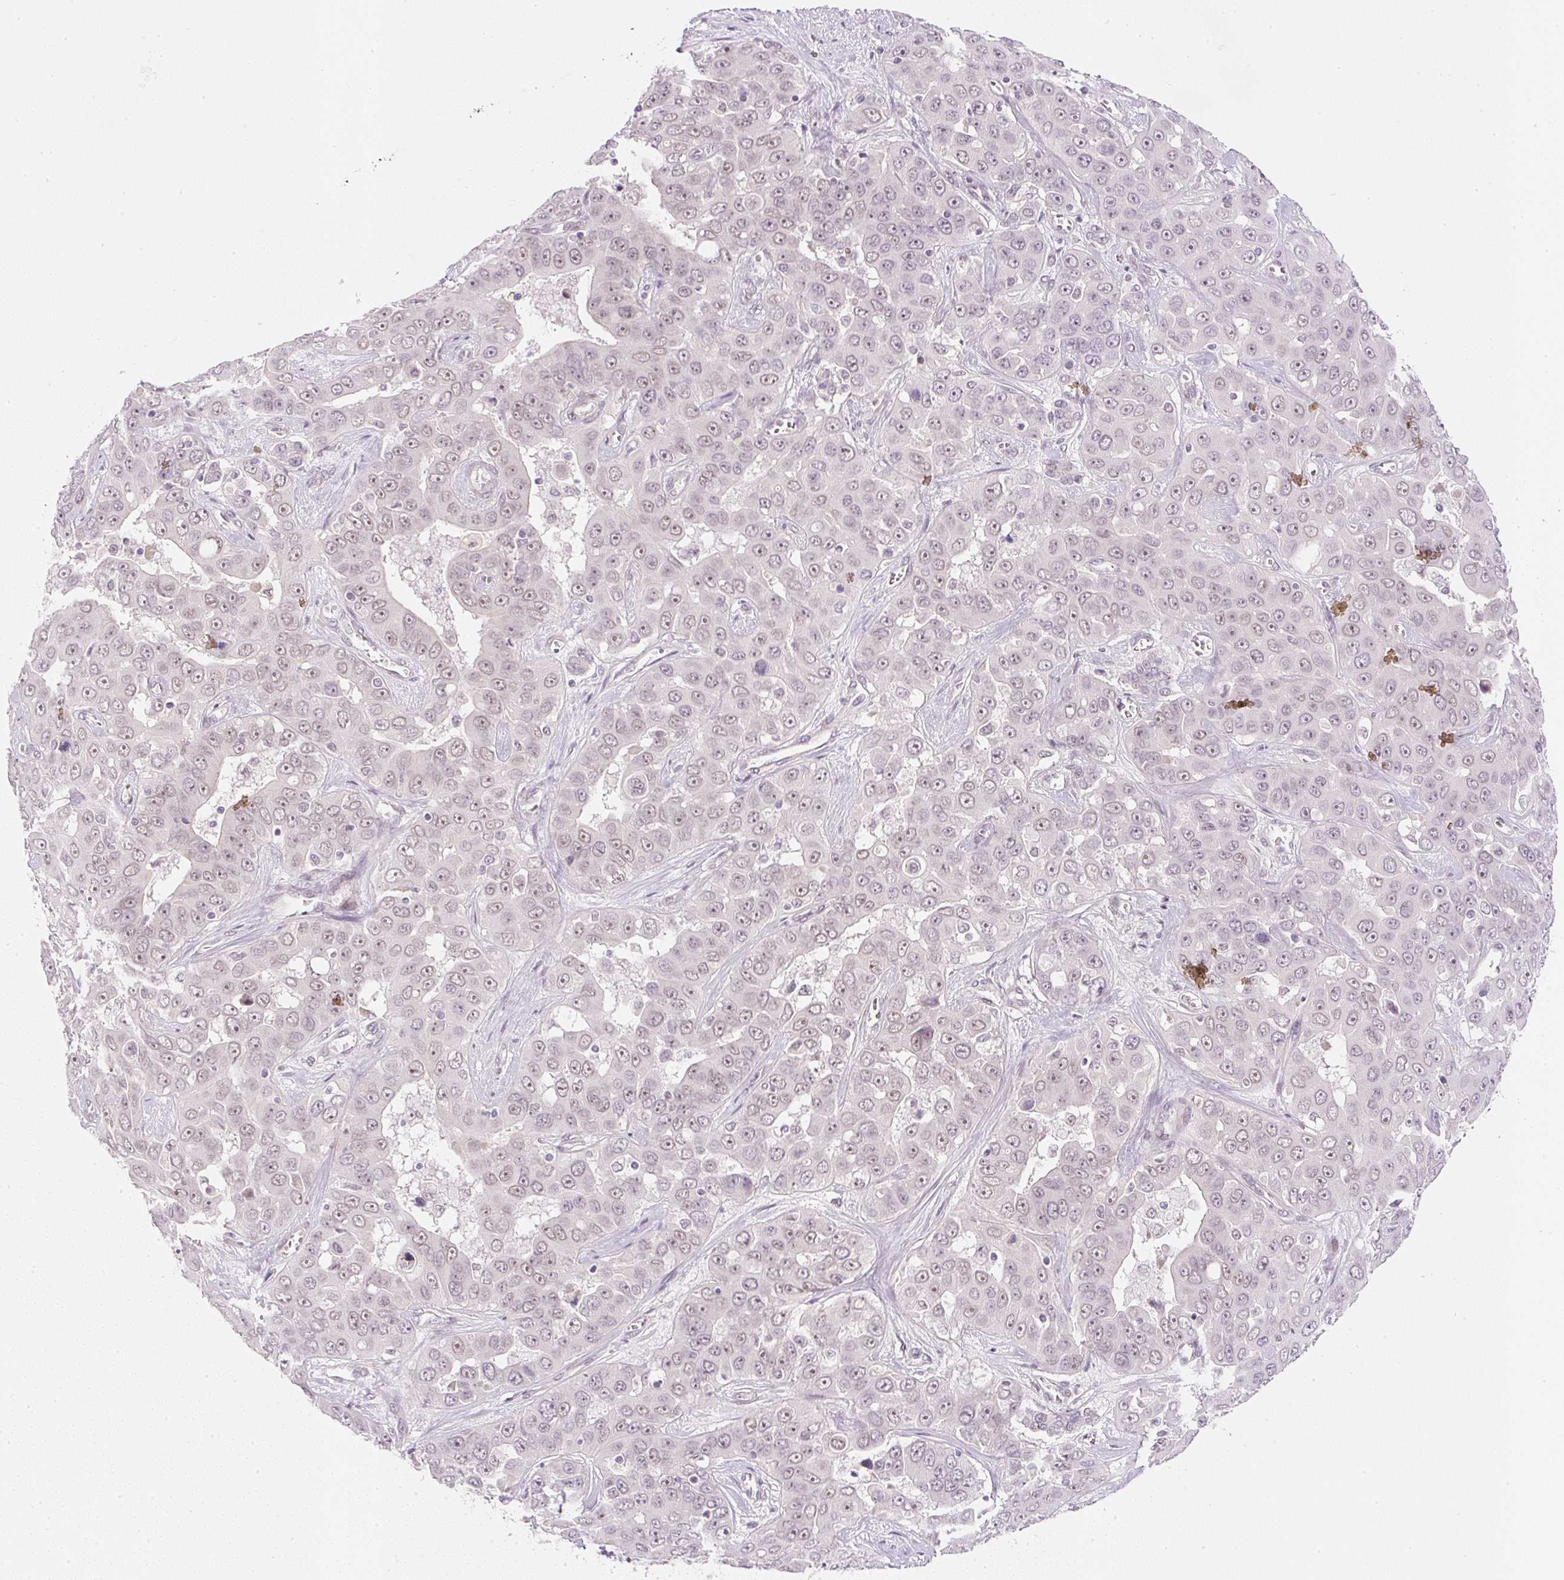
{"staining": {"intensity": "weak", "quantity": ">75%", "location": "nuclear"}, "tissue": "liver cancer", "cell_type": "Tumor cells", "image_type": "cancer", "snomed": [{"axis": "morphology", "description": "Cholangiocarcinoma"}, {"axis": "topography", "description": "Liver"}], "caption": "IHC micrograph of neoplastic tissue: human cholangiocarcinoma (liver) stained using immunohistochemistry (IHC) exhibits low levels of weak protein expression localized specifically in the nuclear of tumor cells, appearing as a nuclear brown color.", "gene": "DPPA4", "patient": {"sex": "female", "age": 52}}